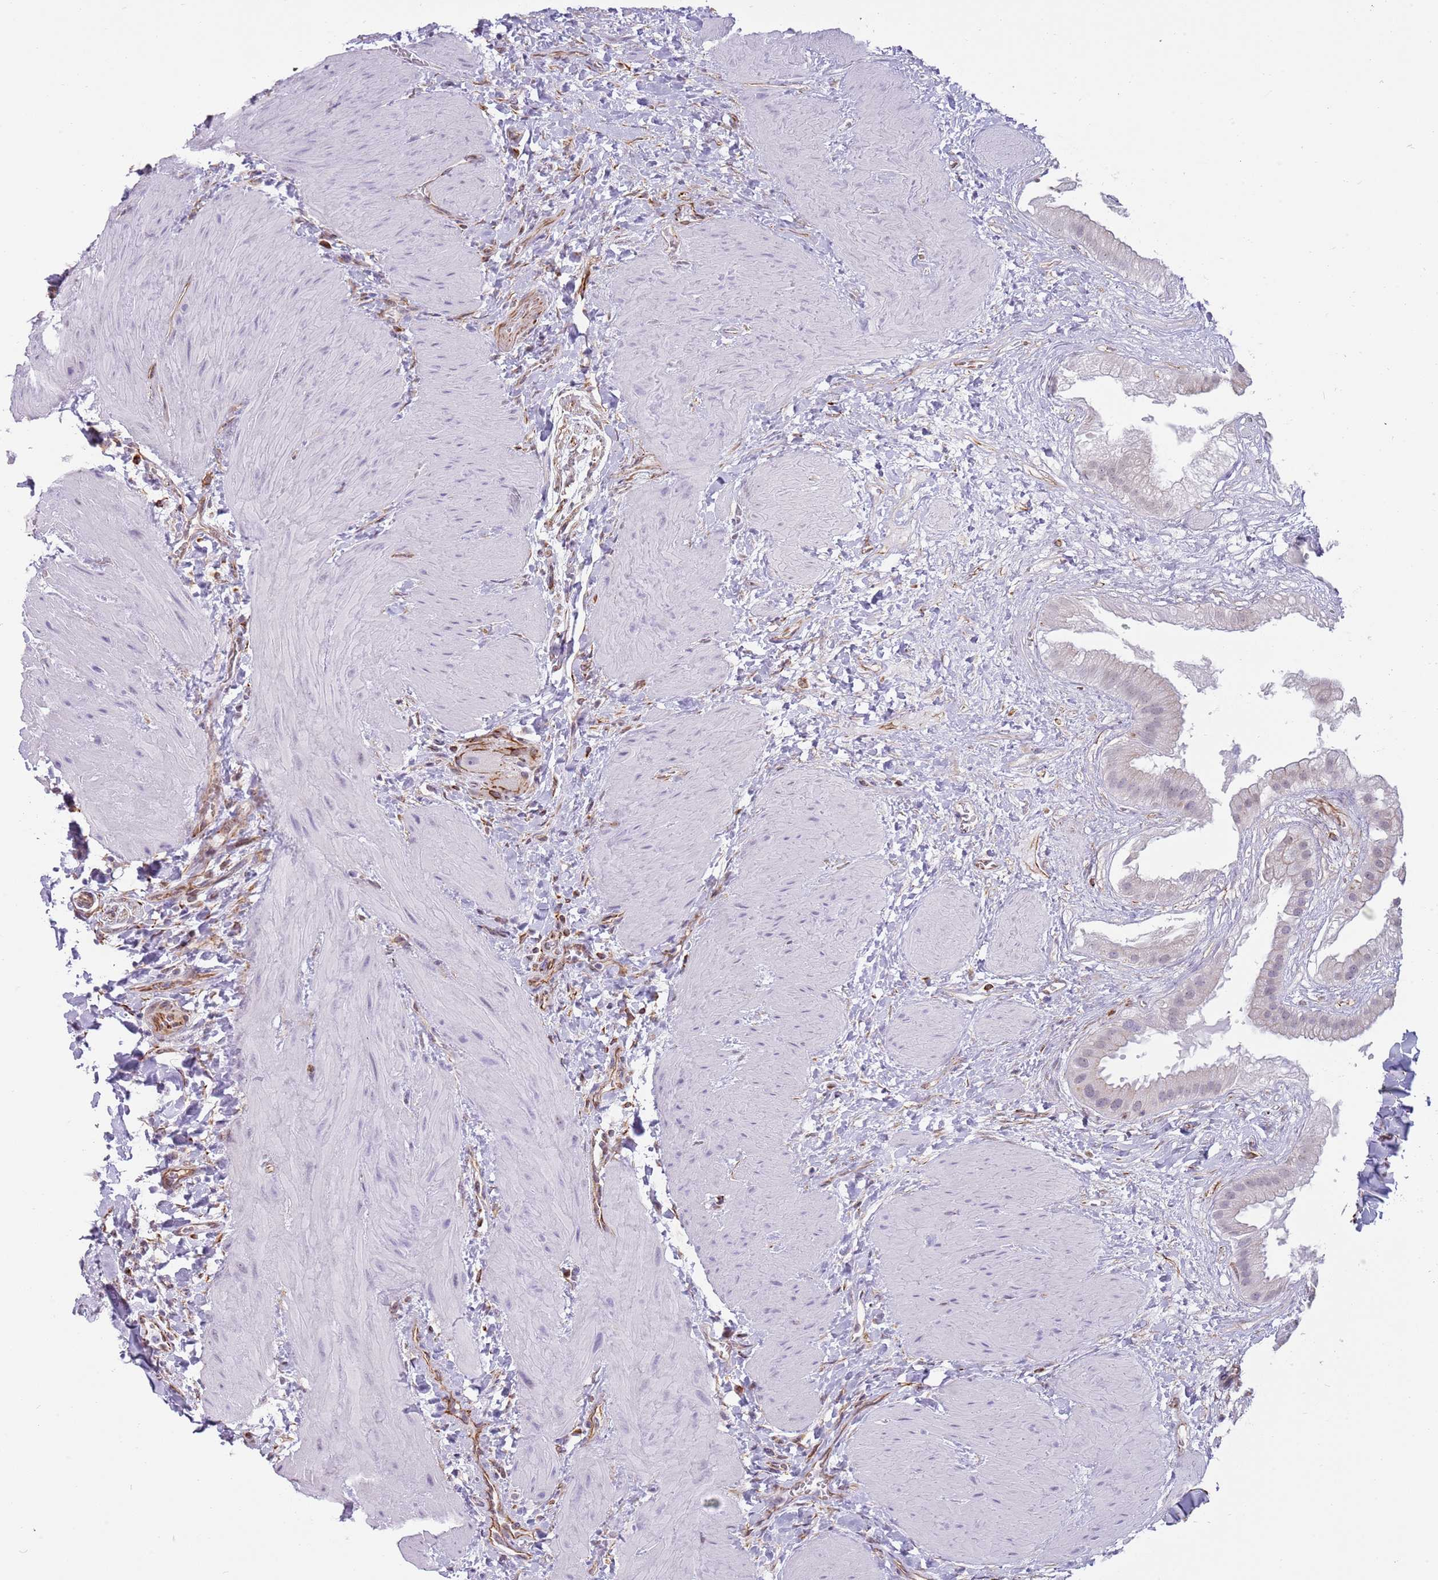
{"staining": {"intensity": "negative", "quantity": "none", "location": "none"}, "tissue": "gallbladder", "cell_type": "Glandular cells", "image_type": "normal", "snomed": [{"axis": "morphology", "description": "Normal tissue, NOS"}, {"axis": "topography", "description": "Gallbladder"}], "caption": "Immunohistochemical staining of normal human gallbladder reveals no significant expression in glandular cells.", "gene": "ENSG00000271254", "patient": {"sex": "male", "age": 55}}